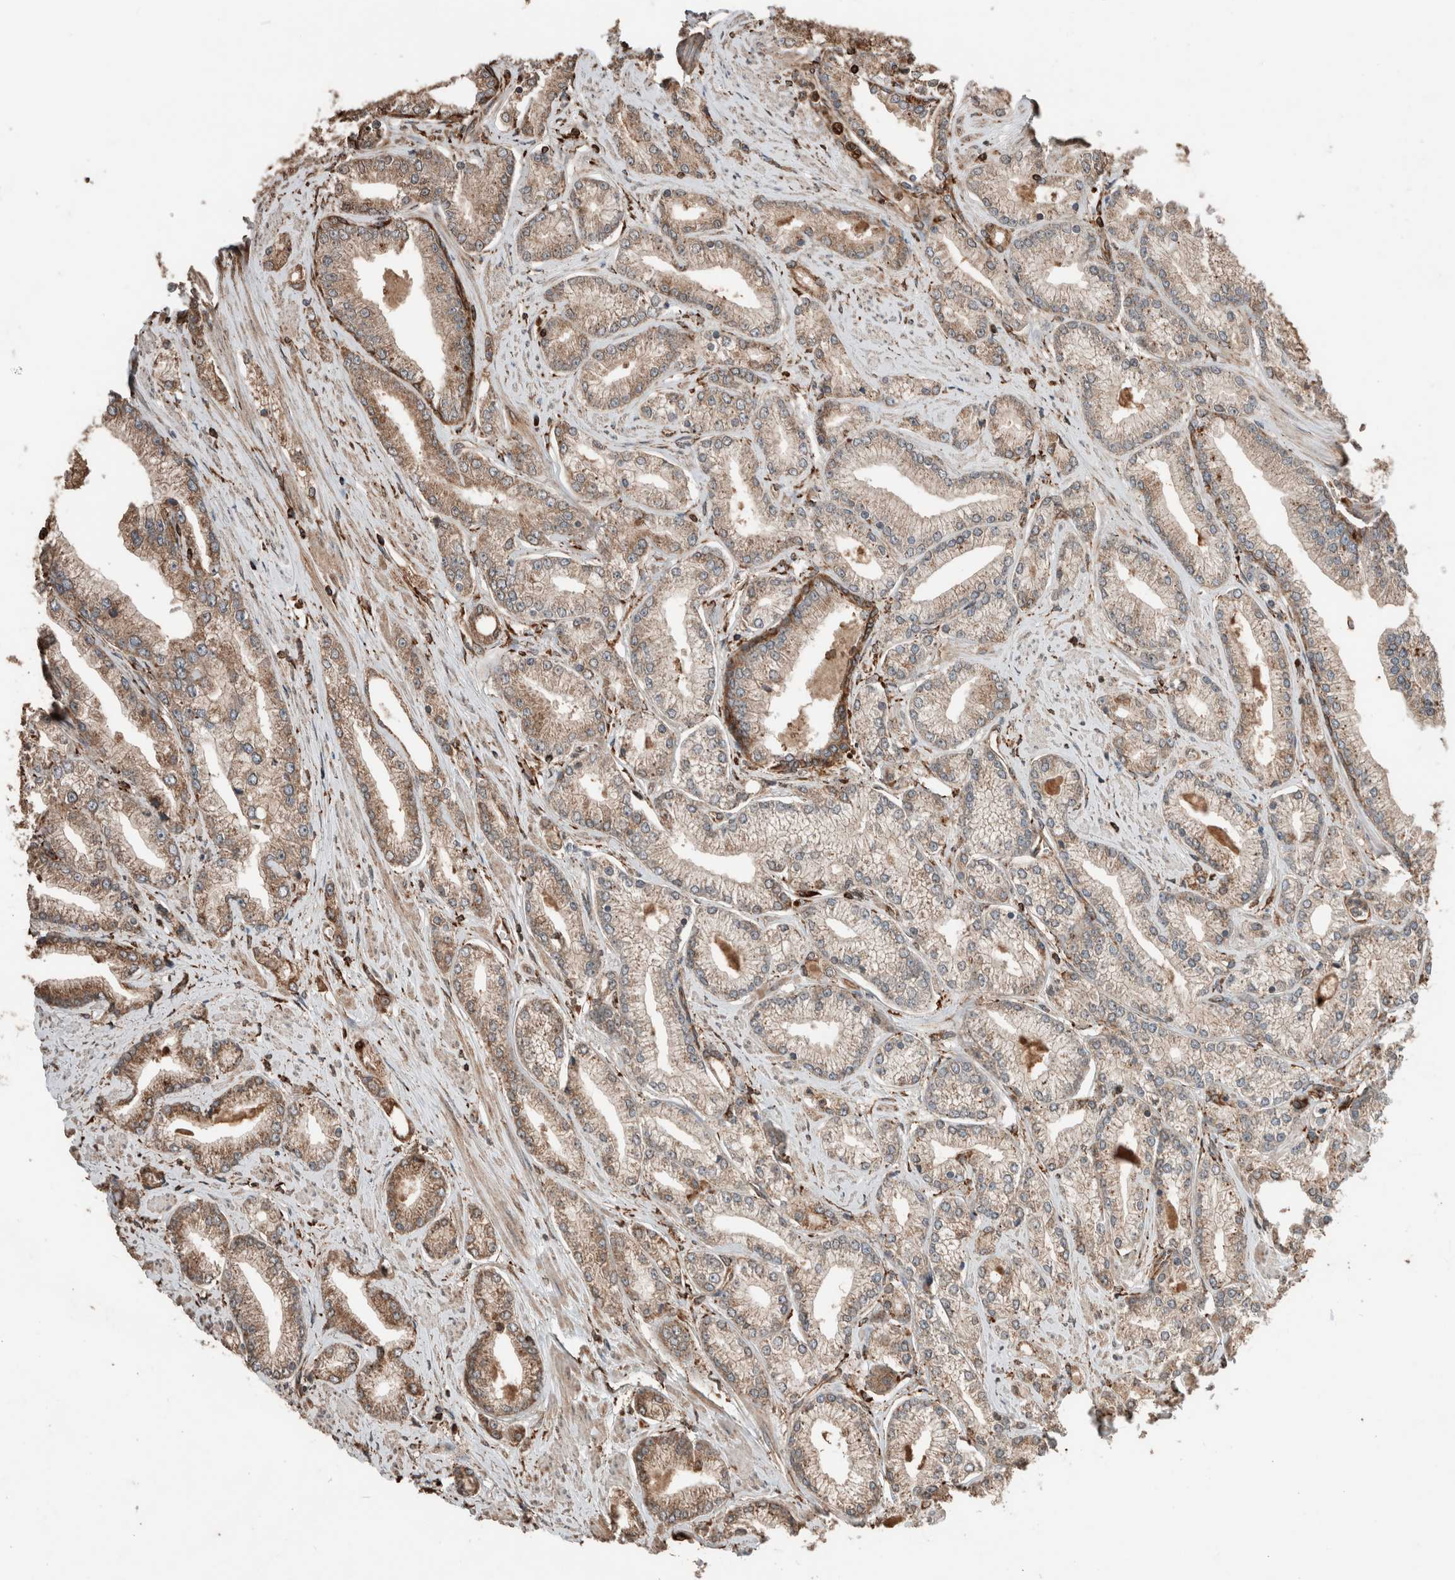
{"staining": {"intensity": "weak", "quantity": ">75%", "location": "cytoplasmic/membranous"}, "tissue": "prostate cancer", "cell_type": "Tumor cells", "image_type": "cancer", "snomed": [{"axis": "morphology", "description": "Adenocarcinoma, Low grade"}, {"axis": "topography", "description": "Prostate"}], "caption": "The photomicrograph exhibits a brown stain indicating the presence of a protein in the cytoplasmic/membranous of tumor cells in prostate cancer. The staining was performed using DAB (3,3'-diaminobenzidine), with brown indicating positive protein expression. Nuclei are stained blue with hematoxylin.", "gene": "ERAP2", "patient": {"sex": "male", "age": 62}}